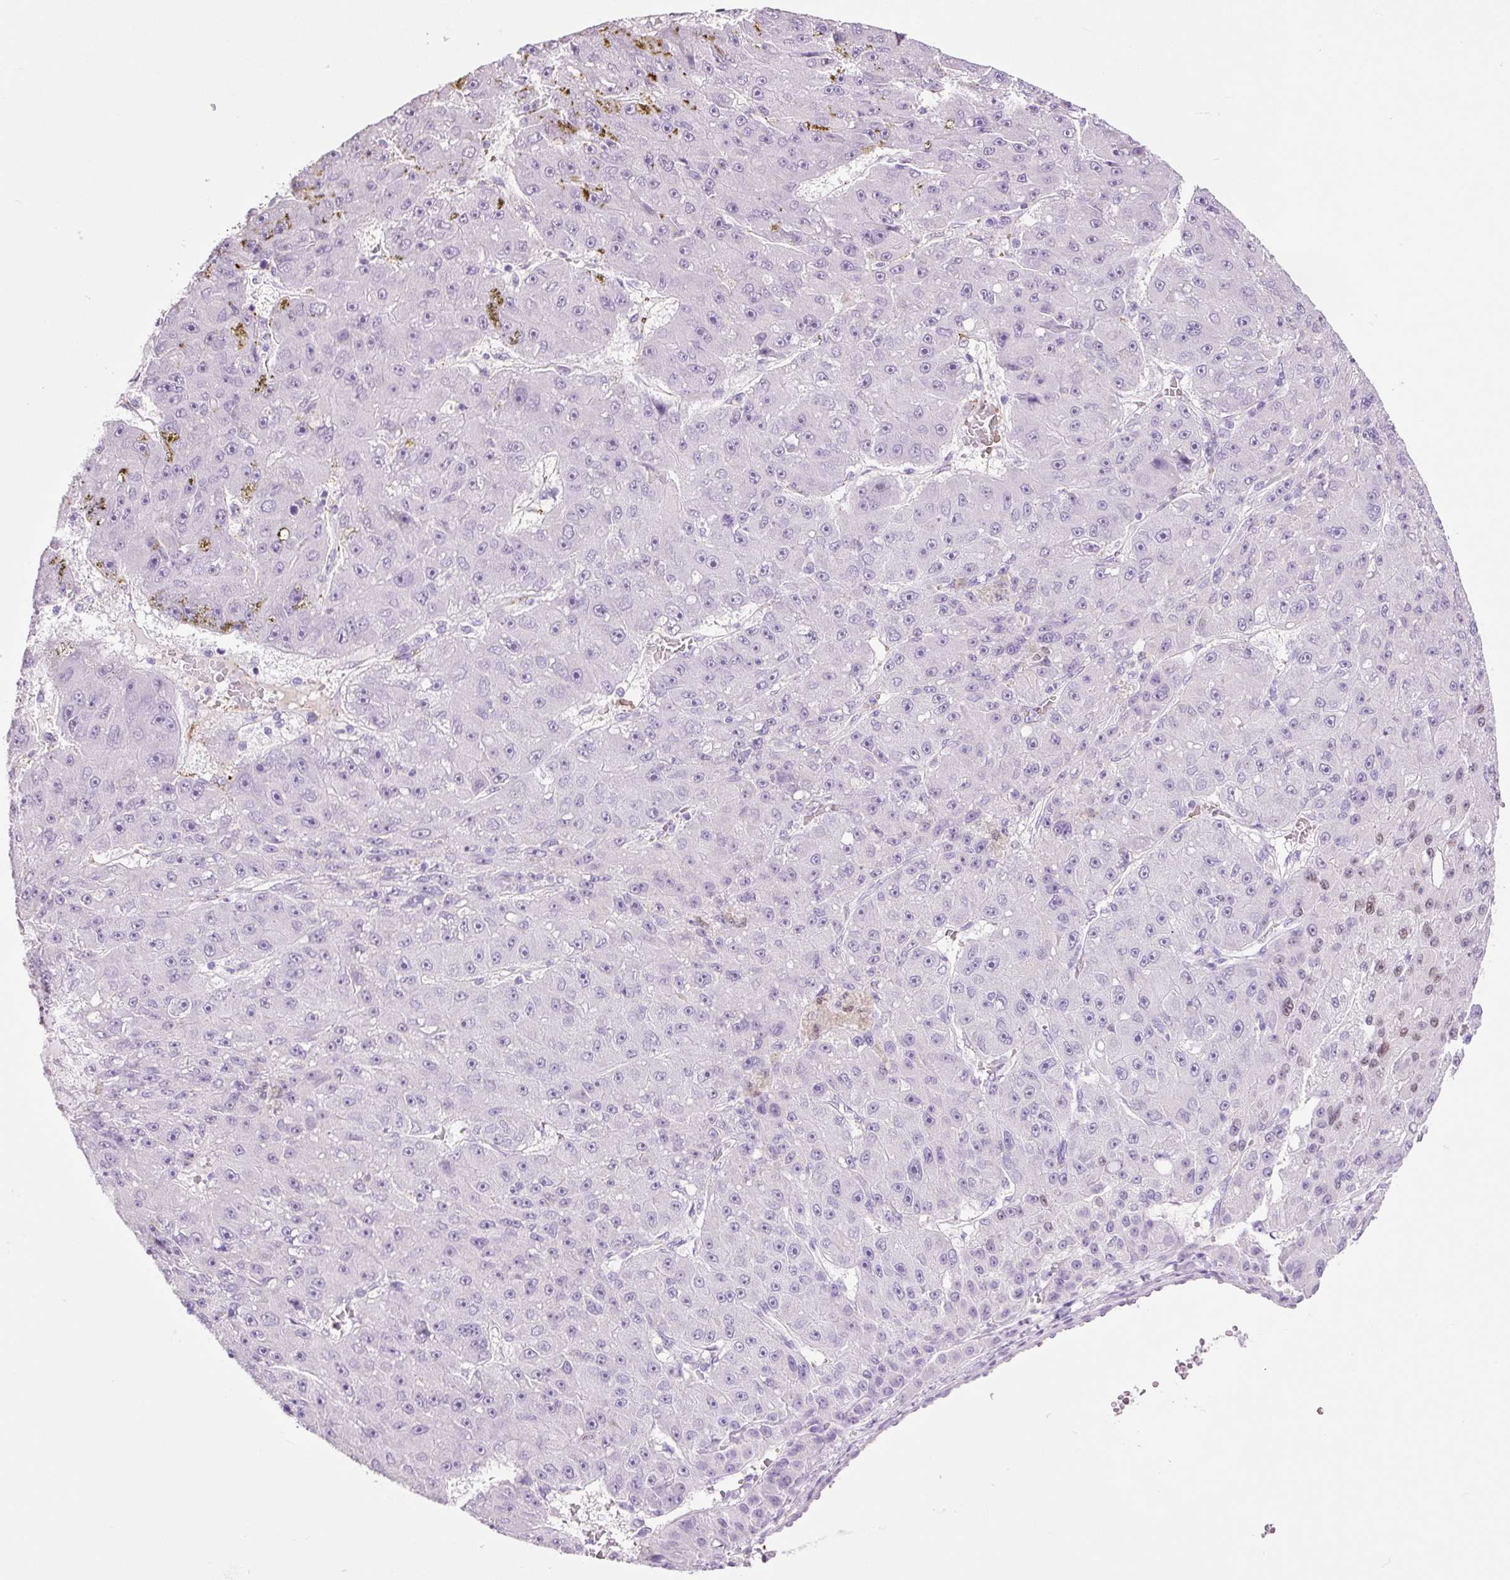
{"staining": {"intensity": "negative", "quantity": "none", "location": "none"}, "tissue": "liver cancer", "cell_type": "Tumor cells", "image_type": "cancer", "snomed": [{"axis": "morphology", "description": "Carcinoma, Hepatocellular, NOS"}, {"axis": "topography", "description": "Liver"}], "caption": "Human liver hepatocellular carcinoma stained for a protein using immunohistochemistry (IHC) demonstrates no staining in tumor cells.", "gene": "ADSS1", "patient": {"sex": "male", "age": 67}}